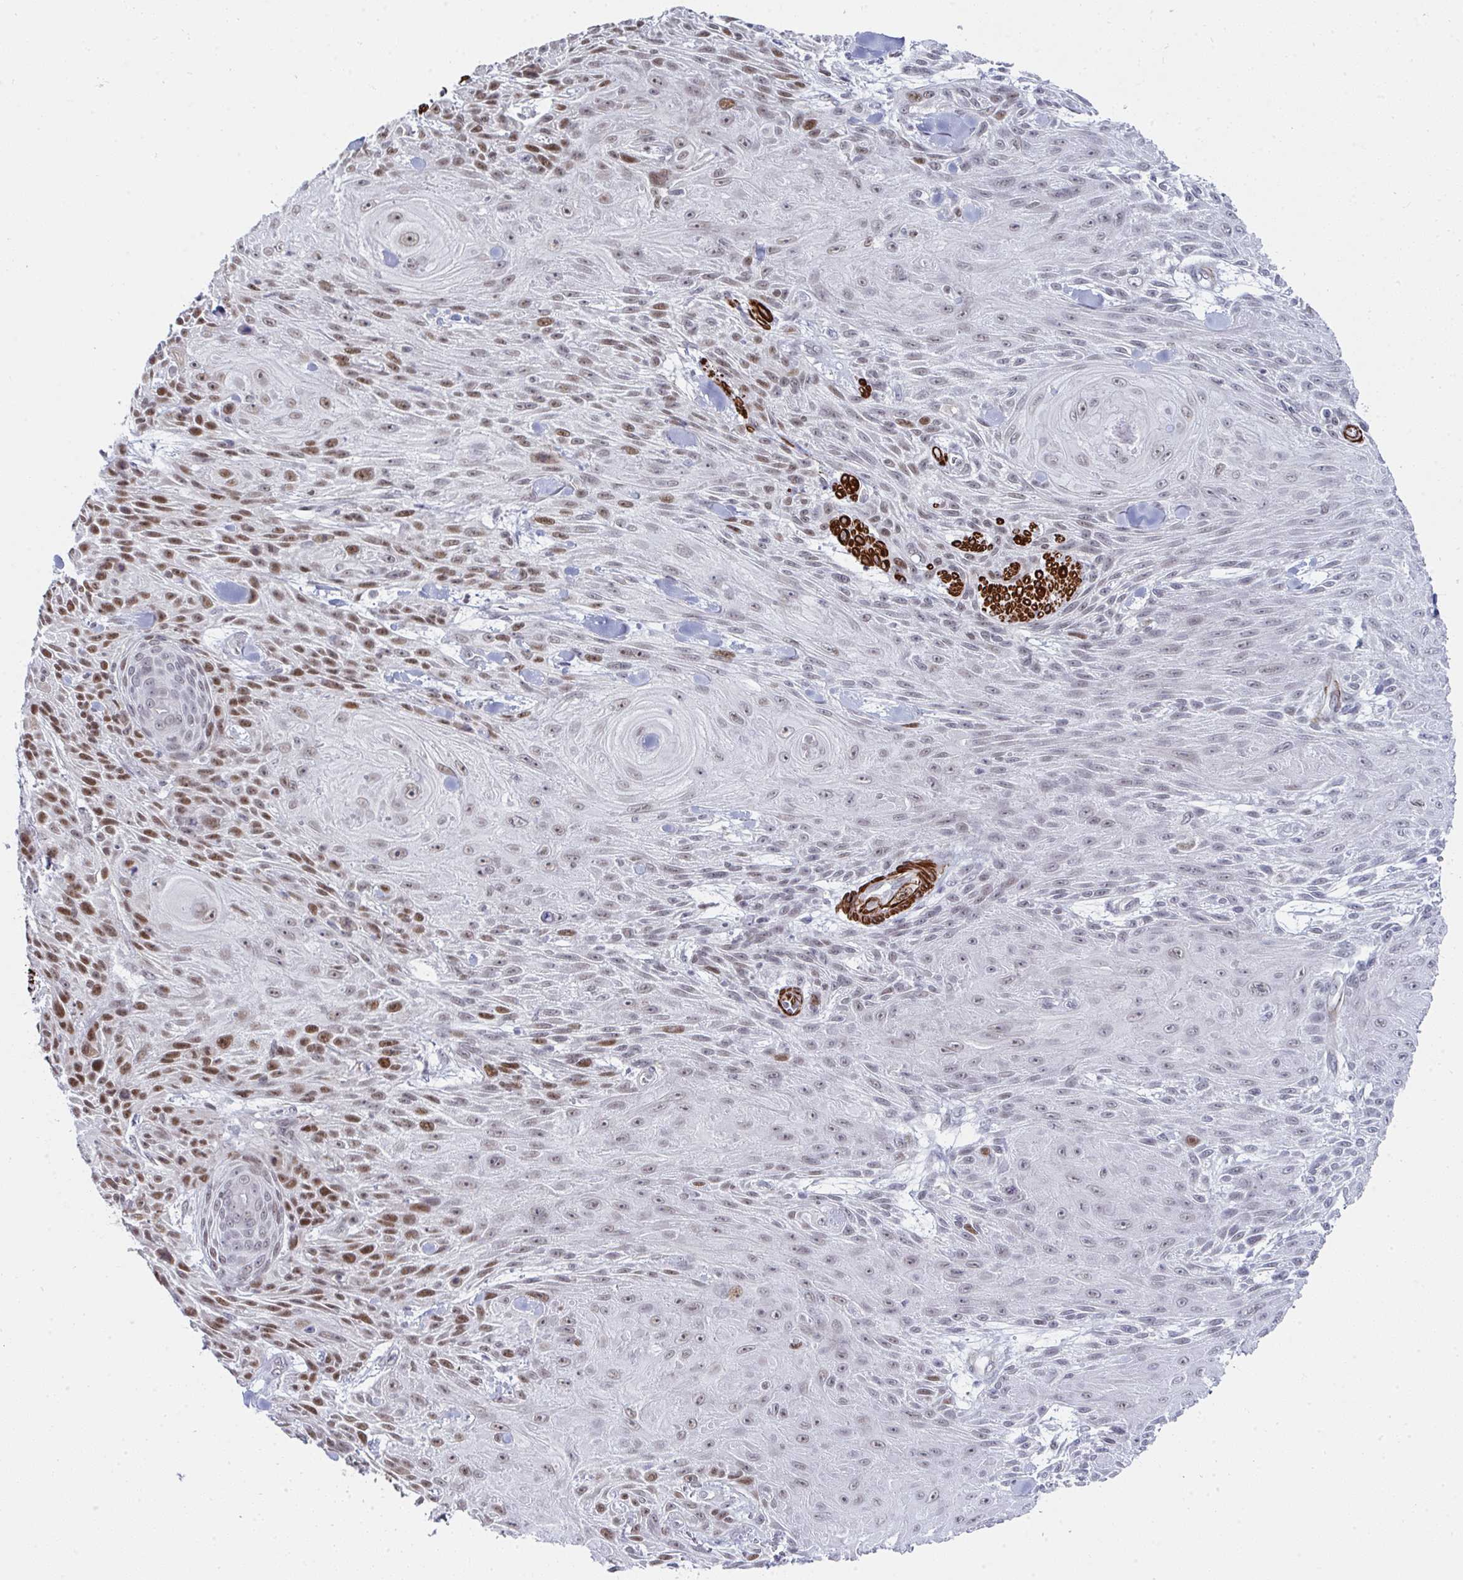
{"staining": {"intensity": "moderate", "quantity": "25%-75%", "location": "nuclear"}, "tissue": "skin cancer", "cell_type": "Tumor cells", "image_type": "cancer", "snomed": [{"axis": "morphology", "description": "Squamous cell carcinoma, NOS"}, {"axis": "topography", "description": "Skin"}], "caption": "There is medium levels of moderate nuclear expression in tumor cells of squamous cell carcinoma (skin), as demonstrated by immunohistochemical staining (brown color).", "gene": "GINS2", "patient": {"sex": "male", "age": 88}}